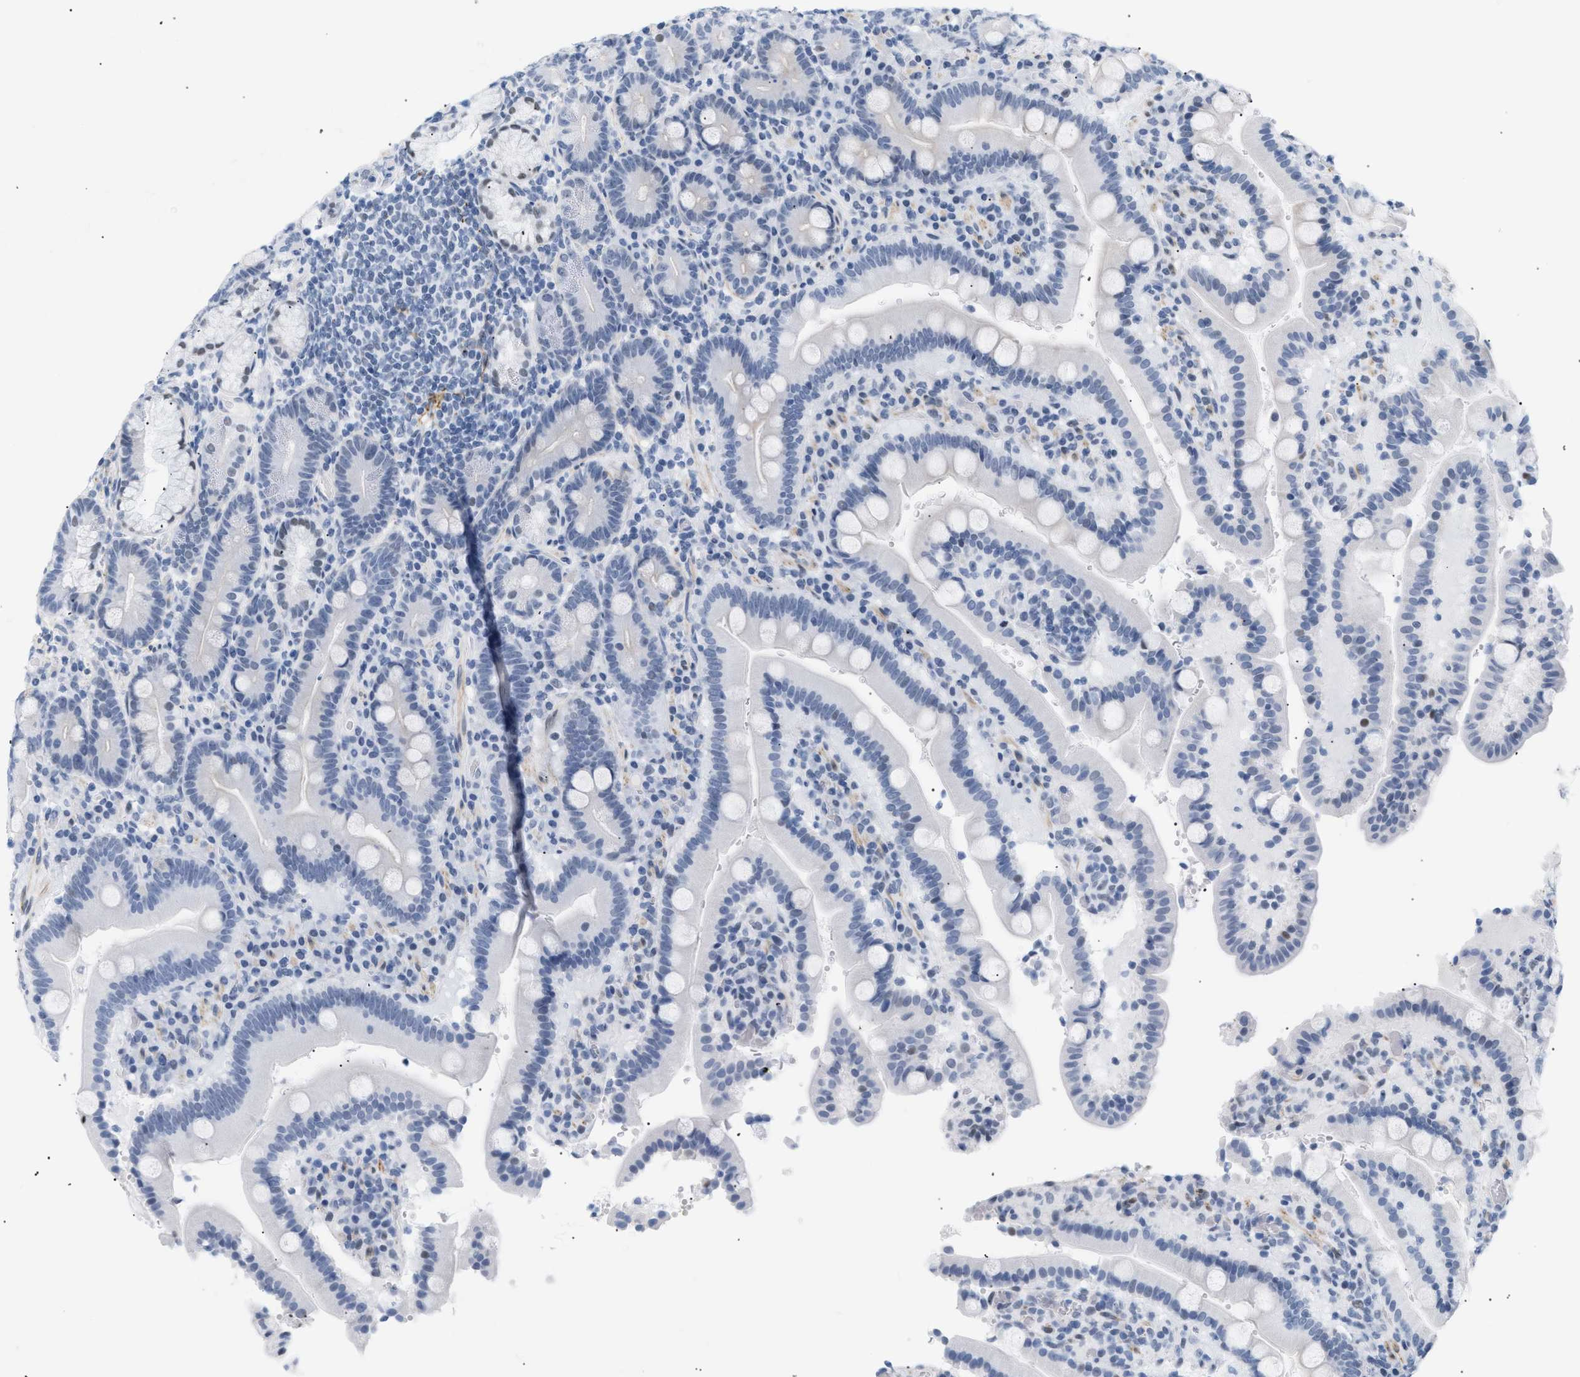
{"staining": {"intensity": "negative", "quantity": "none", "location": "none"}, "tissue": "duodenum", "cell_type": "Glandular cells", "image_type": "normal", "snomed": [{"axis": "morphology", "description": "Normal tissue, NOS"}, {"axis": "topography", "description": "Small intestine, NOS"}], "caption": "This photomicrograph is of unremarkable duodenum stained with immunohistochemistry to label a protein in brown with the nuclei are counter-stained blue. There is no positivity in glandular cells. (DAB (3,3'-diaminobenzidine) immunohistochemistry, high magnification).", "gene": "ELN", "patient": {"sex": "female", "age": 71}}